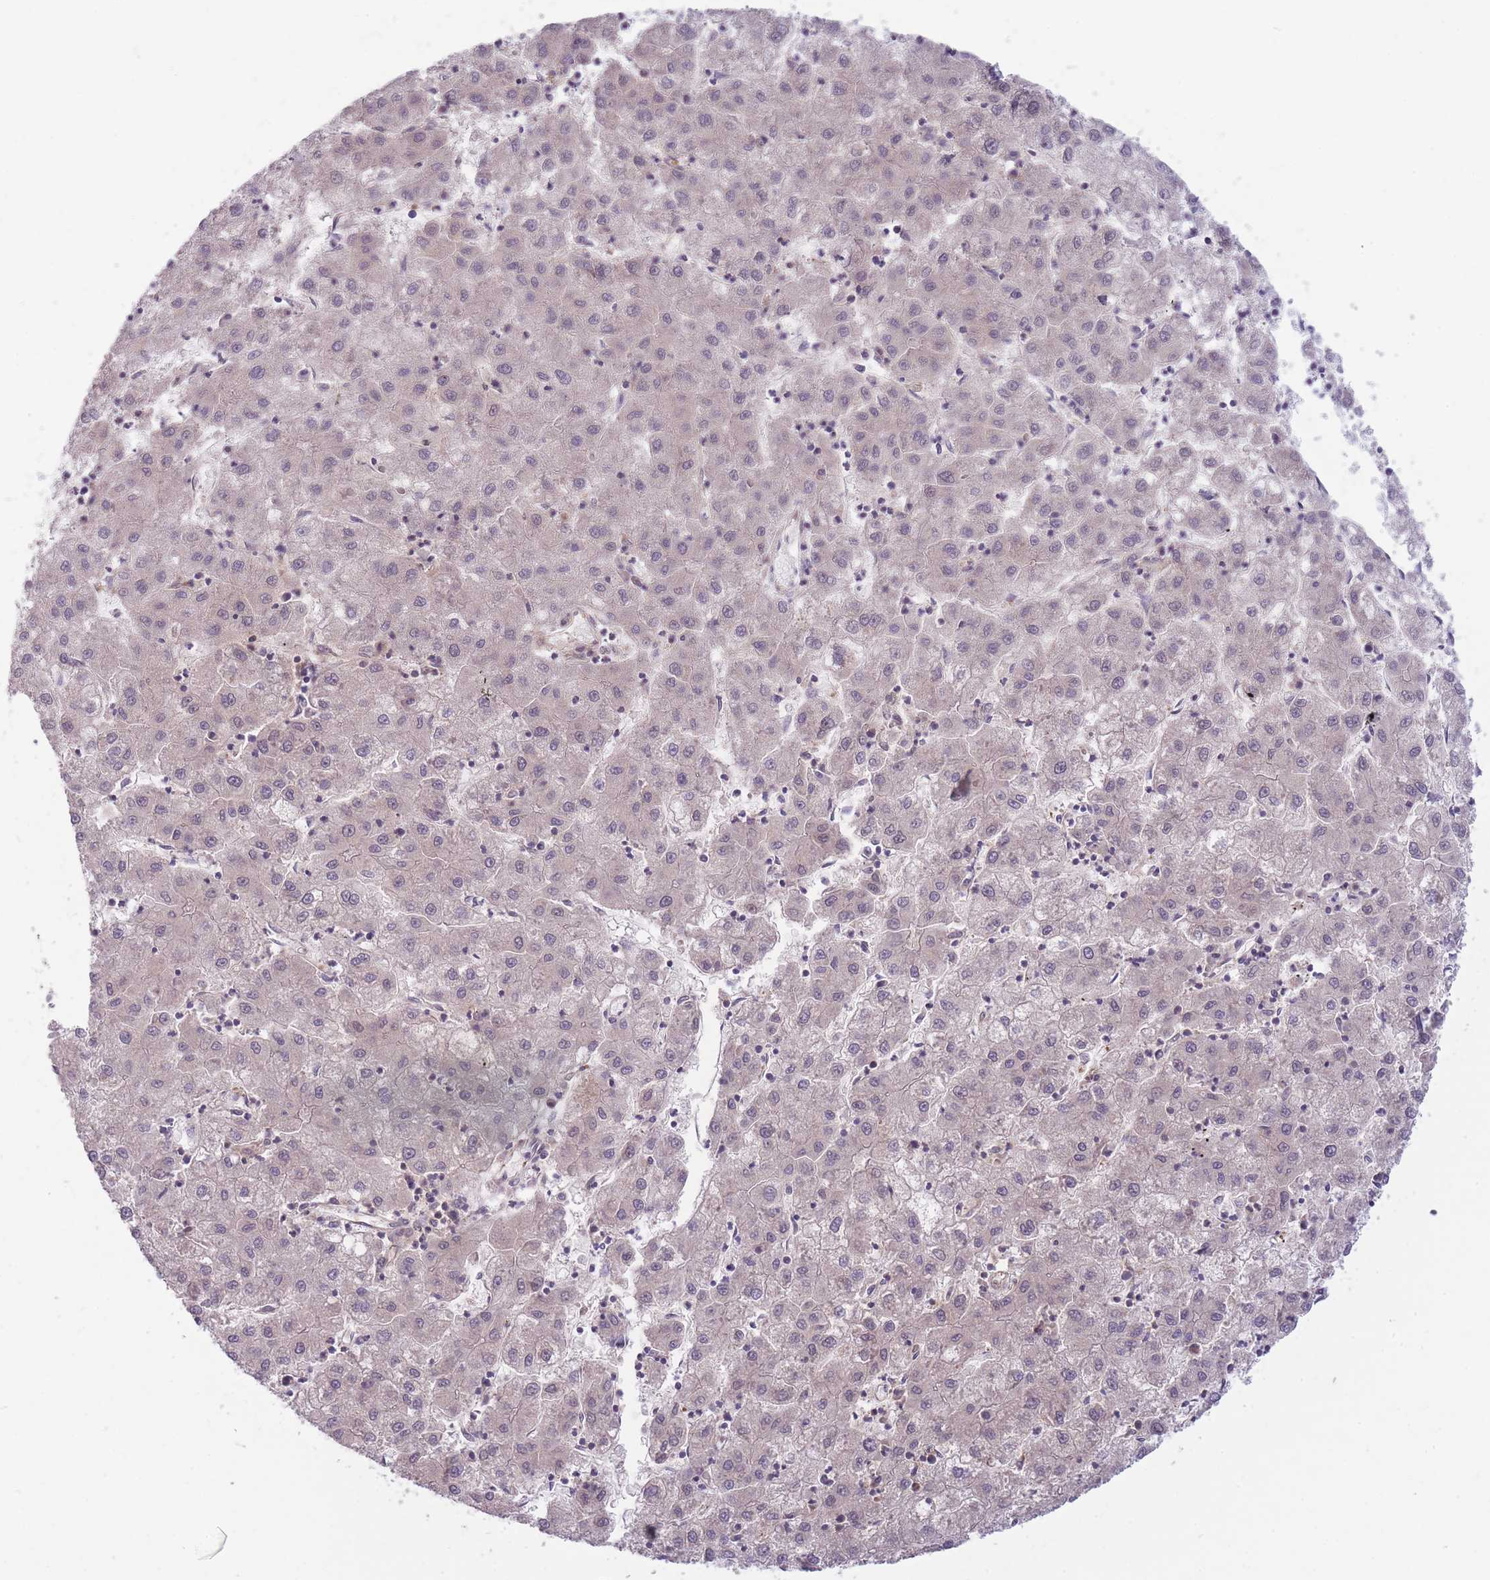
{"staining": {"intensity": "negative", "quantity": "none", "location": "none"}, "tissue": "liver cancer", "cell_type": "Tumor cells", "image_type": "cancer", "snomed": [{"axis": "morphology", "description": "Carcinoma, Hepatocellular, NOS"}, {"axis": "topography", "description": "Liver"}], "caption": "Micrograph shows no significant protein staining in tumor cells of liver cancer.", "gene": "PFDN6", "patient": {"sex": "male", "age": 72}}